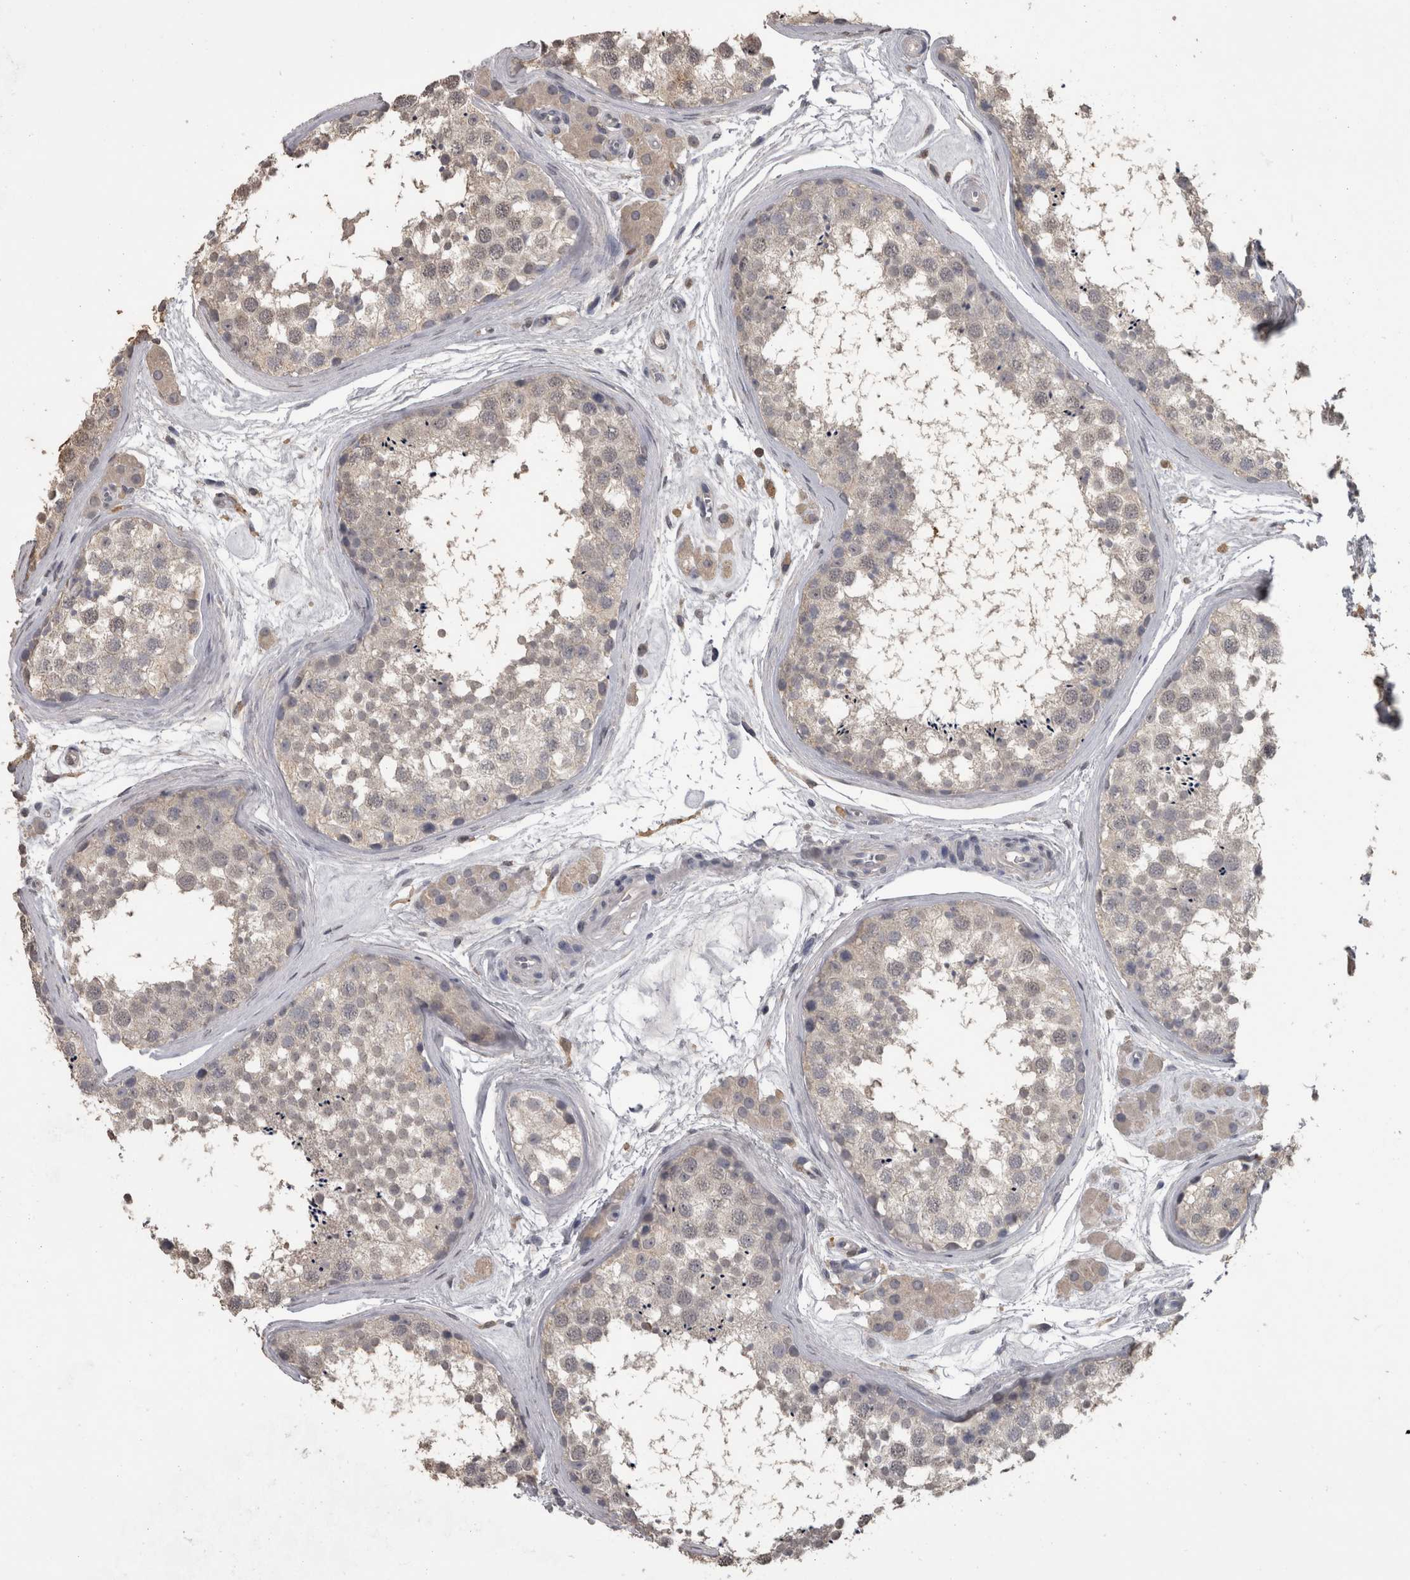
{"staining": {"intensity": "negative", "quantity": "none", "location": "none"}, "tissue": "testis", "cell_type": "Cells in seminiferous ducts", "image_type": "normal", "snomed": [{"axis": "morphology", "description": "Normal tissue, NOS"}, {"axis": "topography", "description": "Testis"}], "caption": "This is an IHC histopathology image of unremarkable human testis. There is no staining in cells in seminiferous ducts.", "gene": "PIK3AP1", "patient": {"sex": "male", "age": 56}}